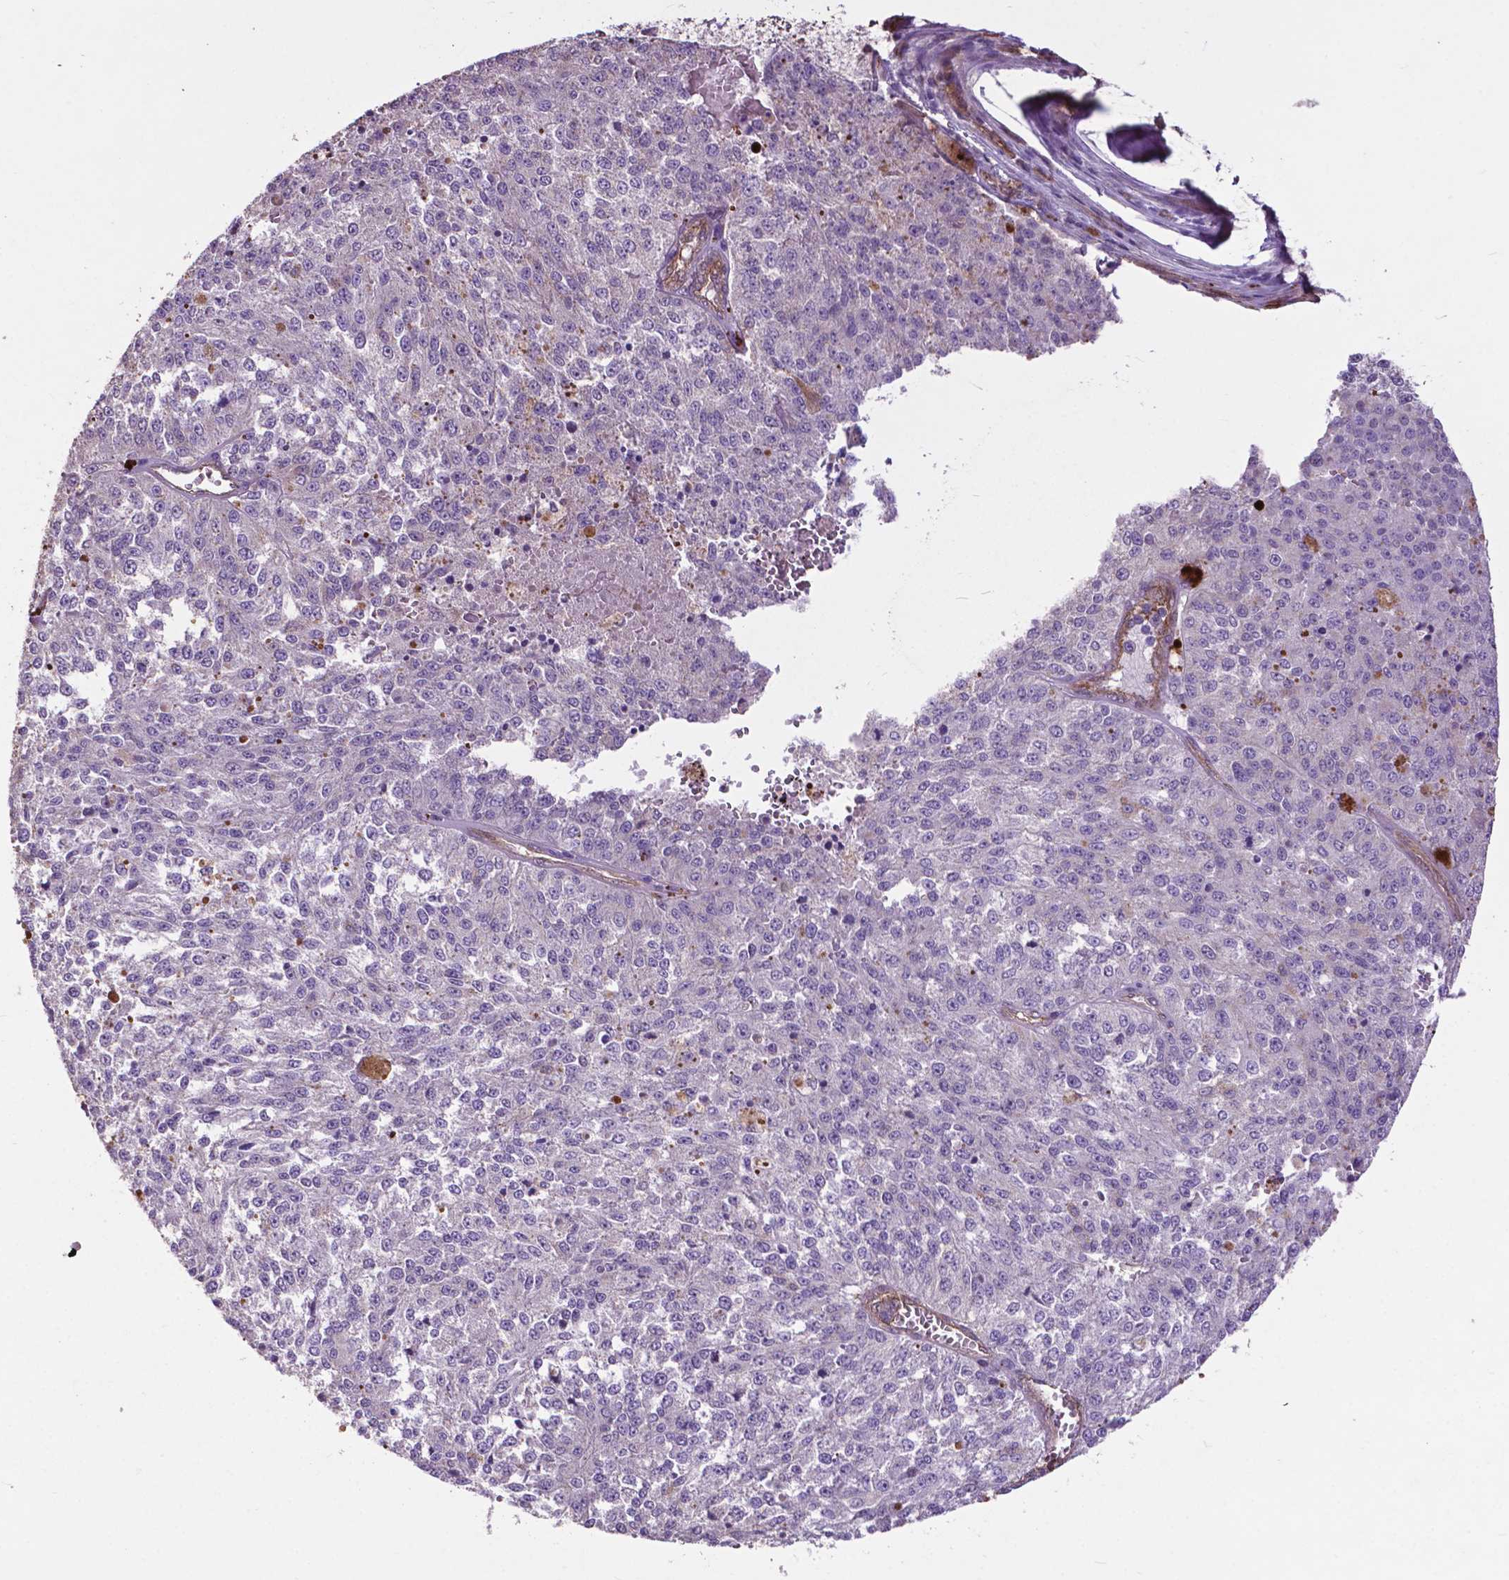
{"staining": {"intensity": "negative", "quantity": "none", "location": "none"}, "tissue": "melanoma", "cell_type": "Tumor cells", "image_type": "cancer", "snomed": [{"axis": "morphology", "description": "Malignant melanoma, Metastatic site"}, {"axis": "topography", "description": "Lymph node"}], "caption": "IHC micrograph of neoplastic tissue: human malignant melanoma (metastatic site) stained with DAB demonstrates no significant protein expression in tumor cells.", "gene": "PDLIM1", "patient": {"sex": "female", "age": 64}}